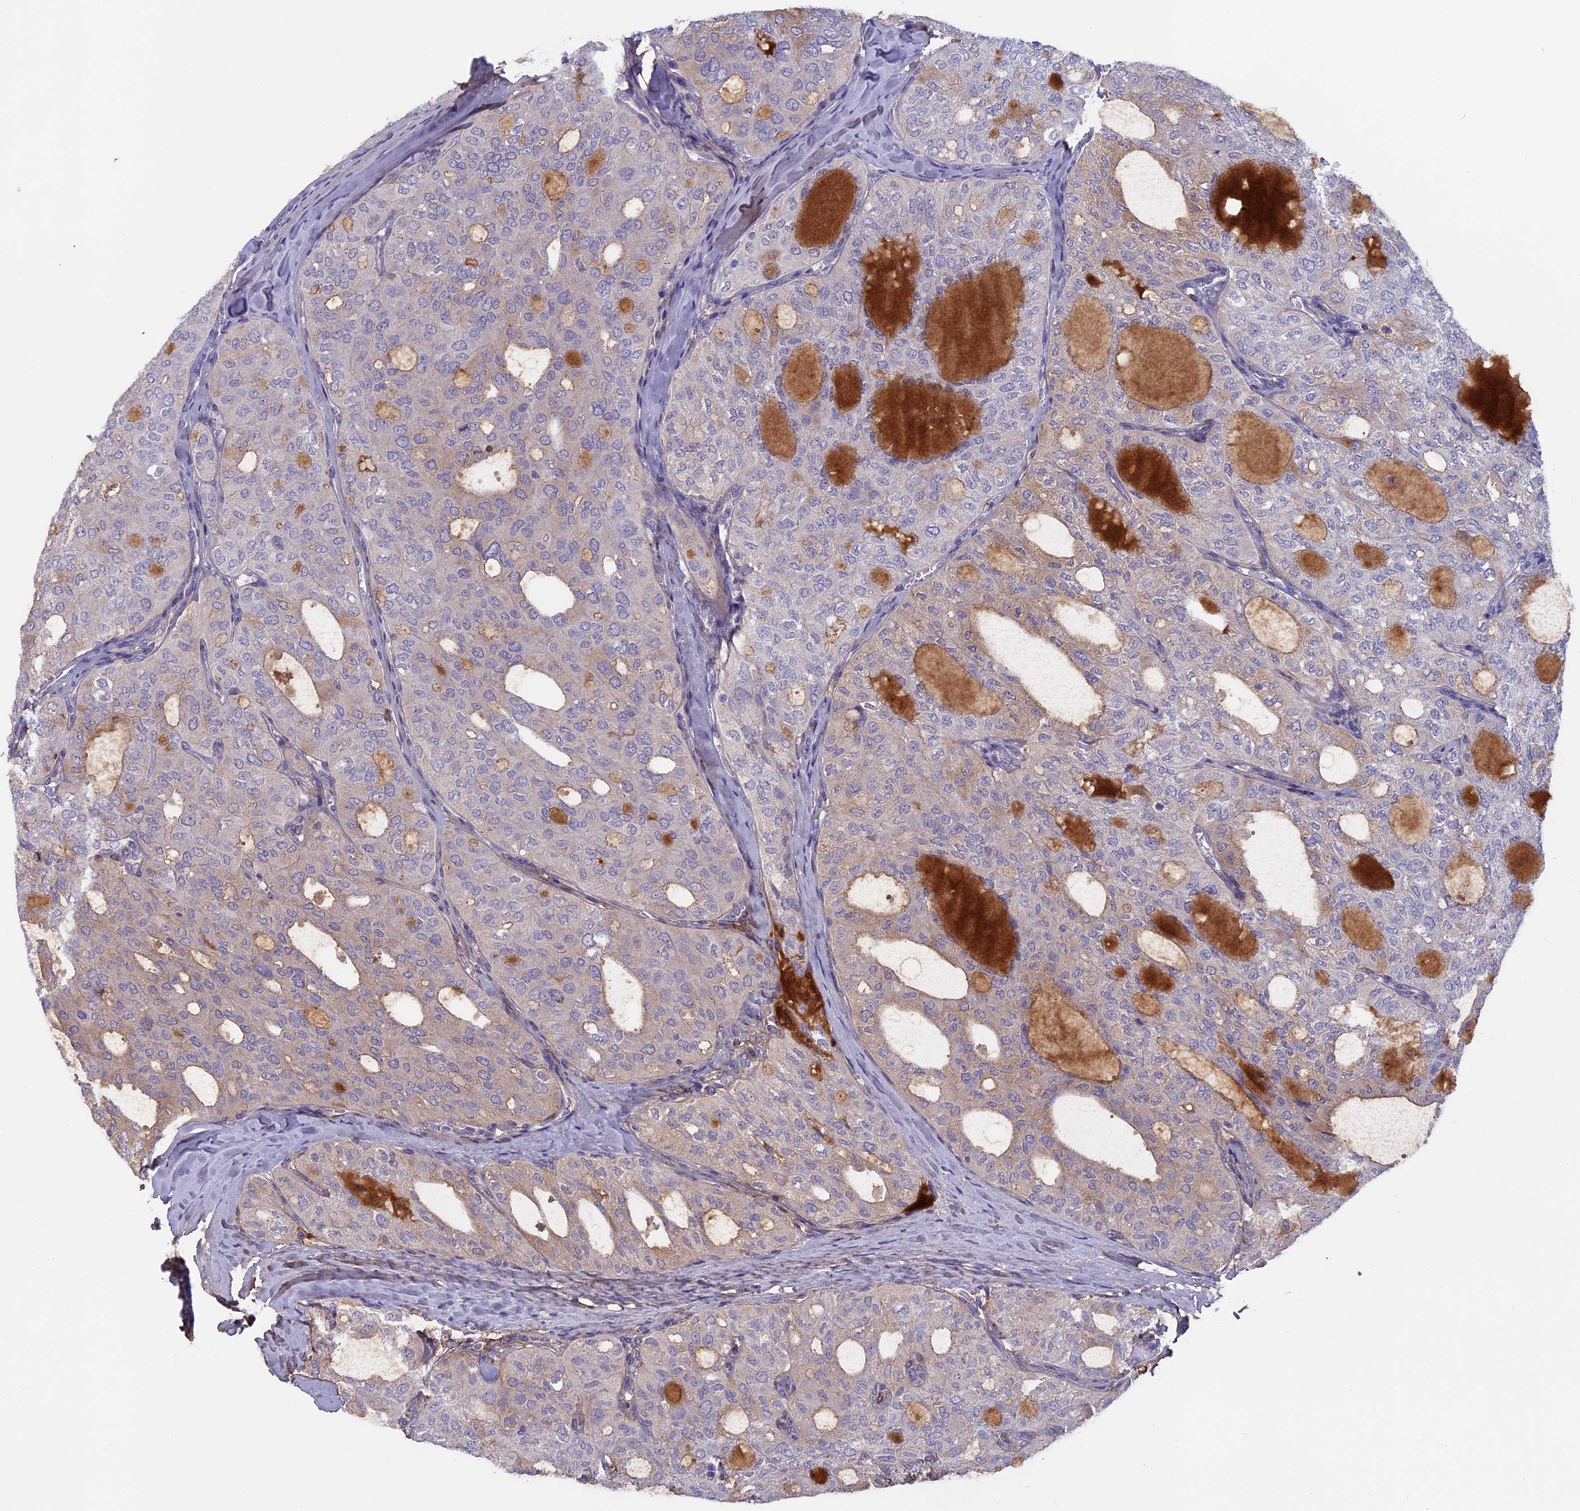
{"staining": {"intensity": "negative", "quantity": "none", "location": "none"}, "tissue": "thyroid cancer", "cell_type": "Tumor cells", "image_type": "cancer", "snomed": [{"axis": "morphology", "description": "Follicular adenoma carcinoma, NOS"}, {"axis": "topography", "description": "Thyroid gland"}], "caption": "Immunohistochemistry (IHC) of human thyroid cancer (follicular adenoma carcinoma) exhibits no positivity in tumor cells.", "gene": "COL4A3", "patient": {"sex": "male", "age": 75}}